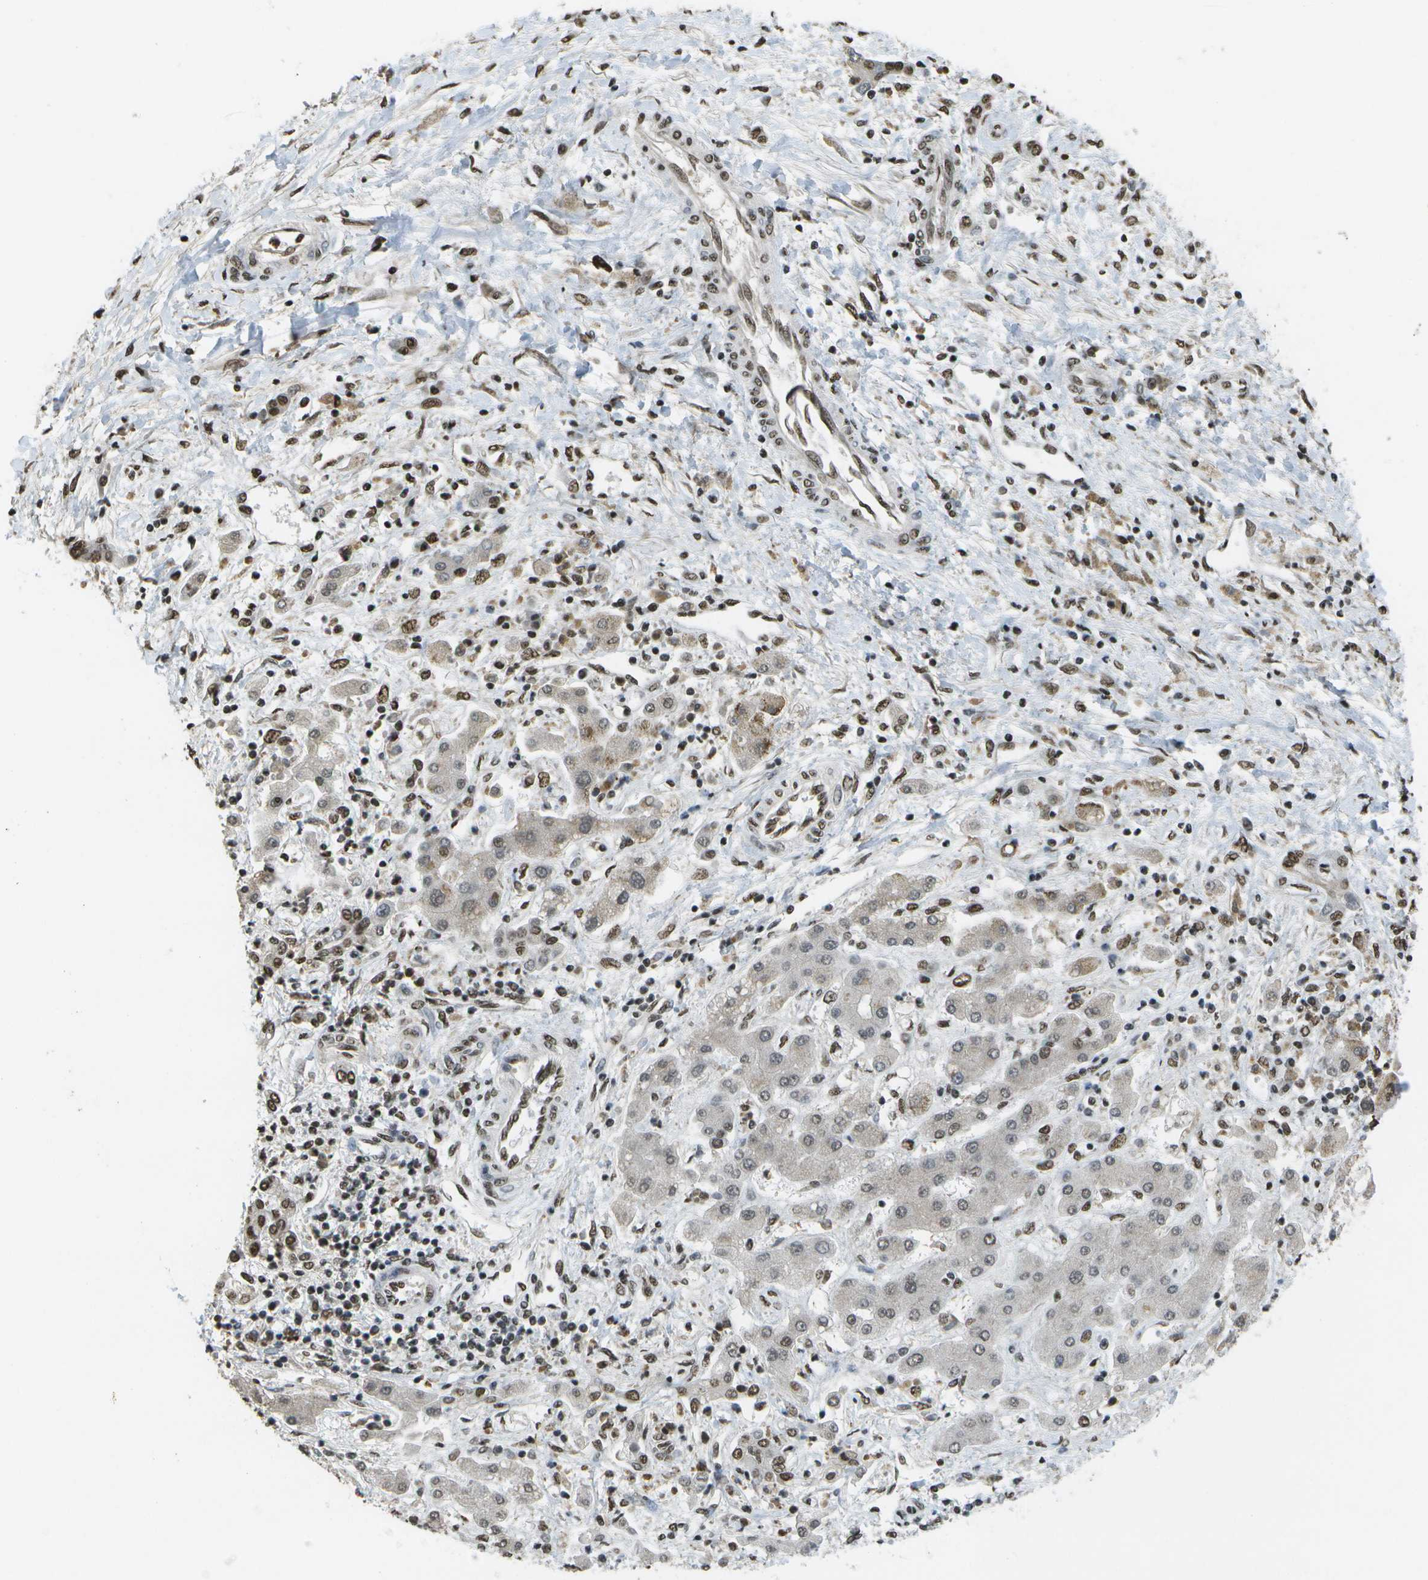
{"staining": {"intensity": "strong", "quantity": "25%-75%", "location": "nuclear"}, "tissue": "liver cancer", "cell_type": "Tumor cells", "image_type": "cancer", "snomed": [{"axis": "morphology", "description": "Cholangiocarcinoma"}, {"axis": "topography", "description": "Liver"}], "caption": "This histopathology image exhibits liver cancer (cholangiocarcinoma) stained with immunohistochemistry to label a protein in brown. The nuclear of tumor cells show strong positivity for the protein. Nuclei are counter-stained blue.", "gene": "SPEN", "patient": {"sex": "male", "age": 50}}